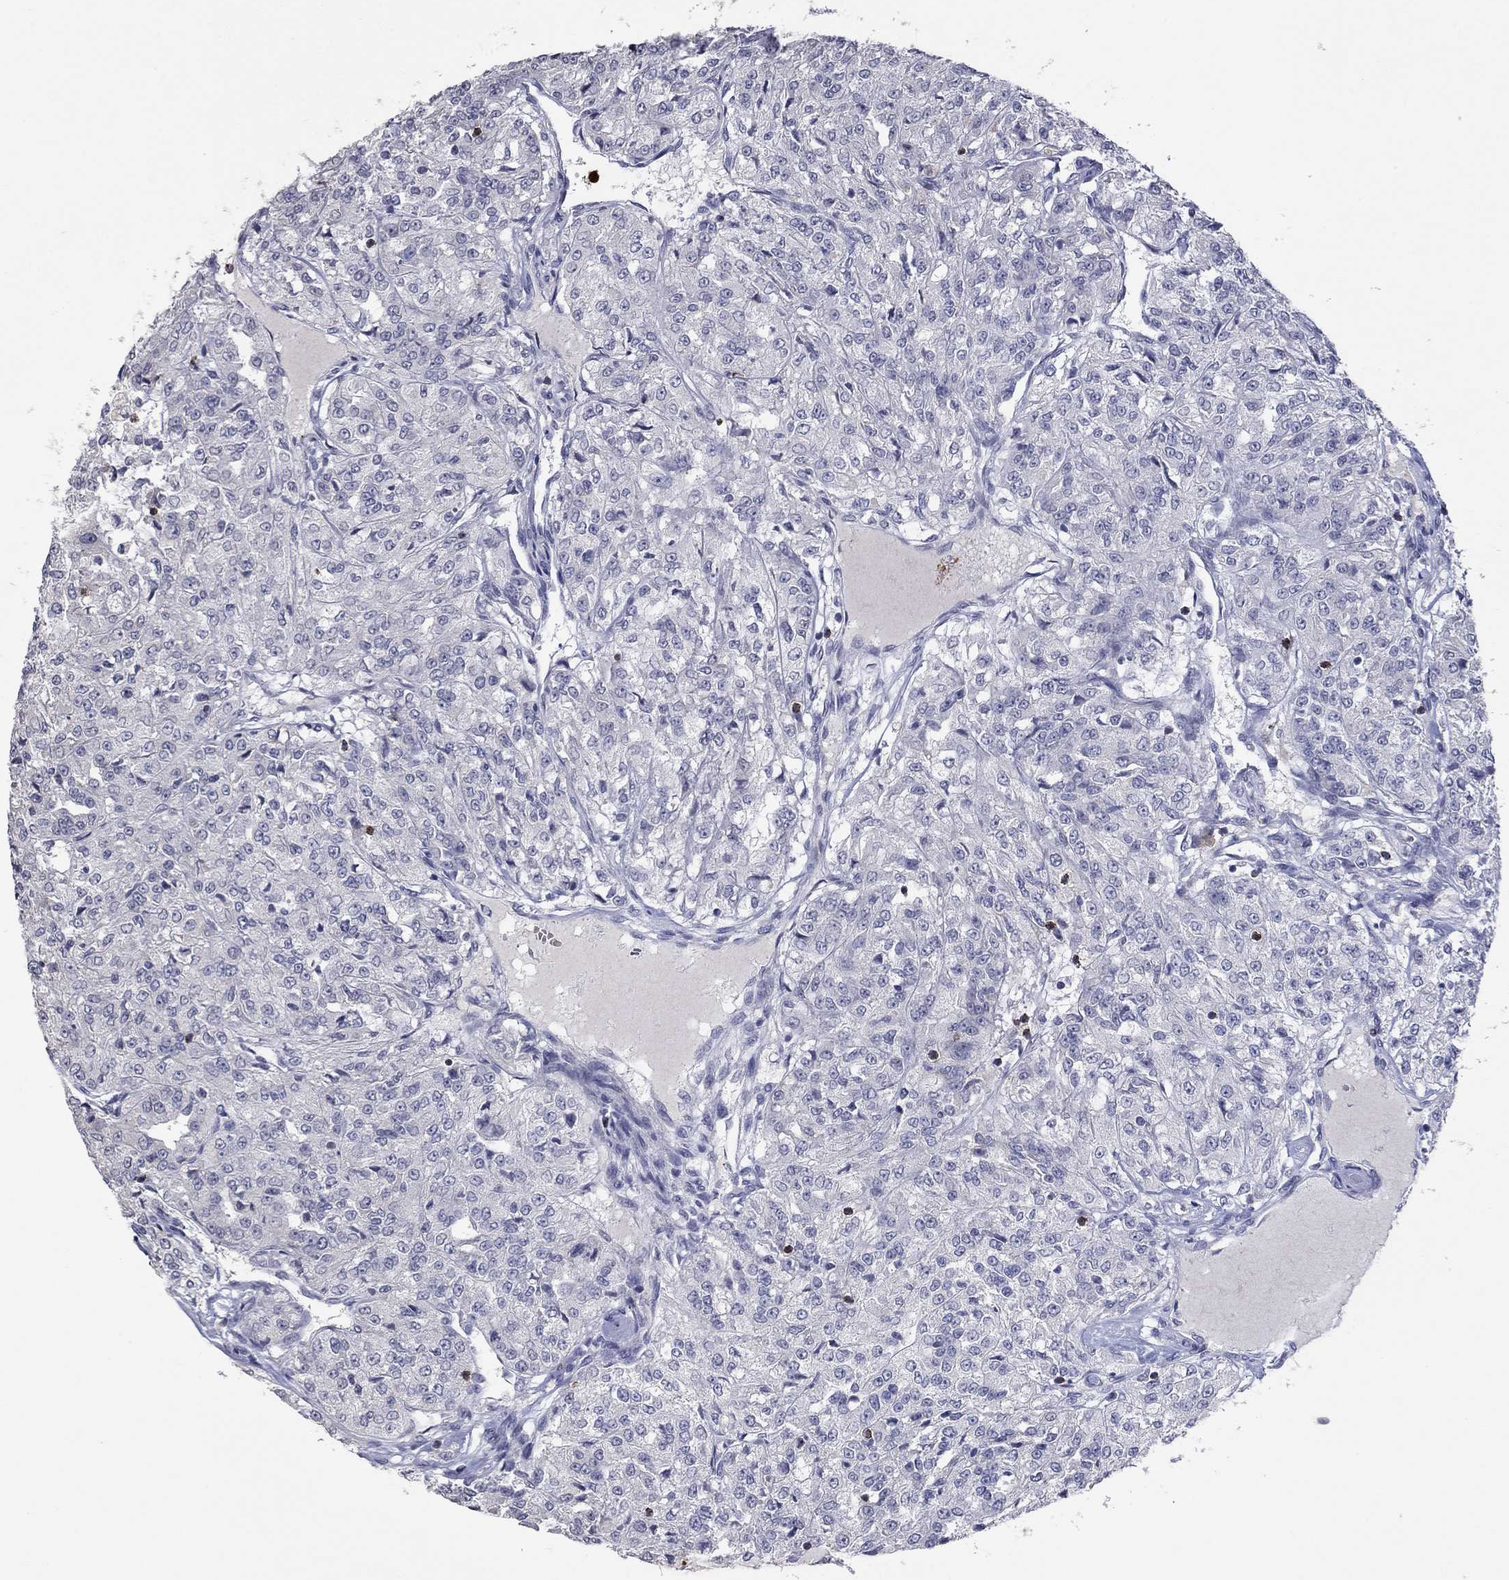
{"staining": {"intensity": "negative", "quantity": "none", "location": "none"}, "tissue": "renal cancer", "cell_type": "Tumor cells", "image_type": "cancer", "snomed": [{"axis": "morphology", "description": "Adenocarcinoma, NOS"}, {"axis": "topography", "description": "Kidney"}], "caption": "High magnification brightfield microscopy of adenocarcinoma (renal) stained with DAB (brown) and counterstained with hematoxylin (blue): tumor cells show no significant positivity.", "gene": "CCL5", "patient": {"sex": "female", "age": 63}}